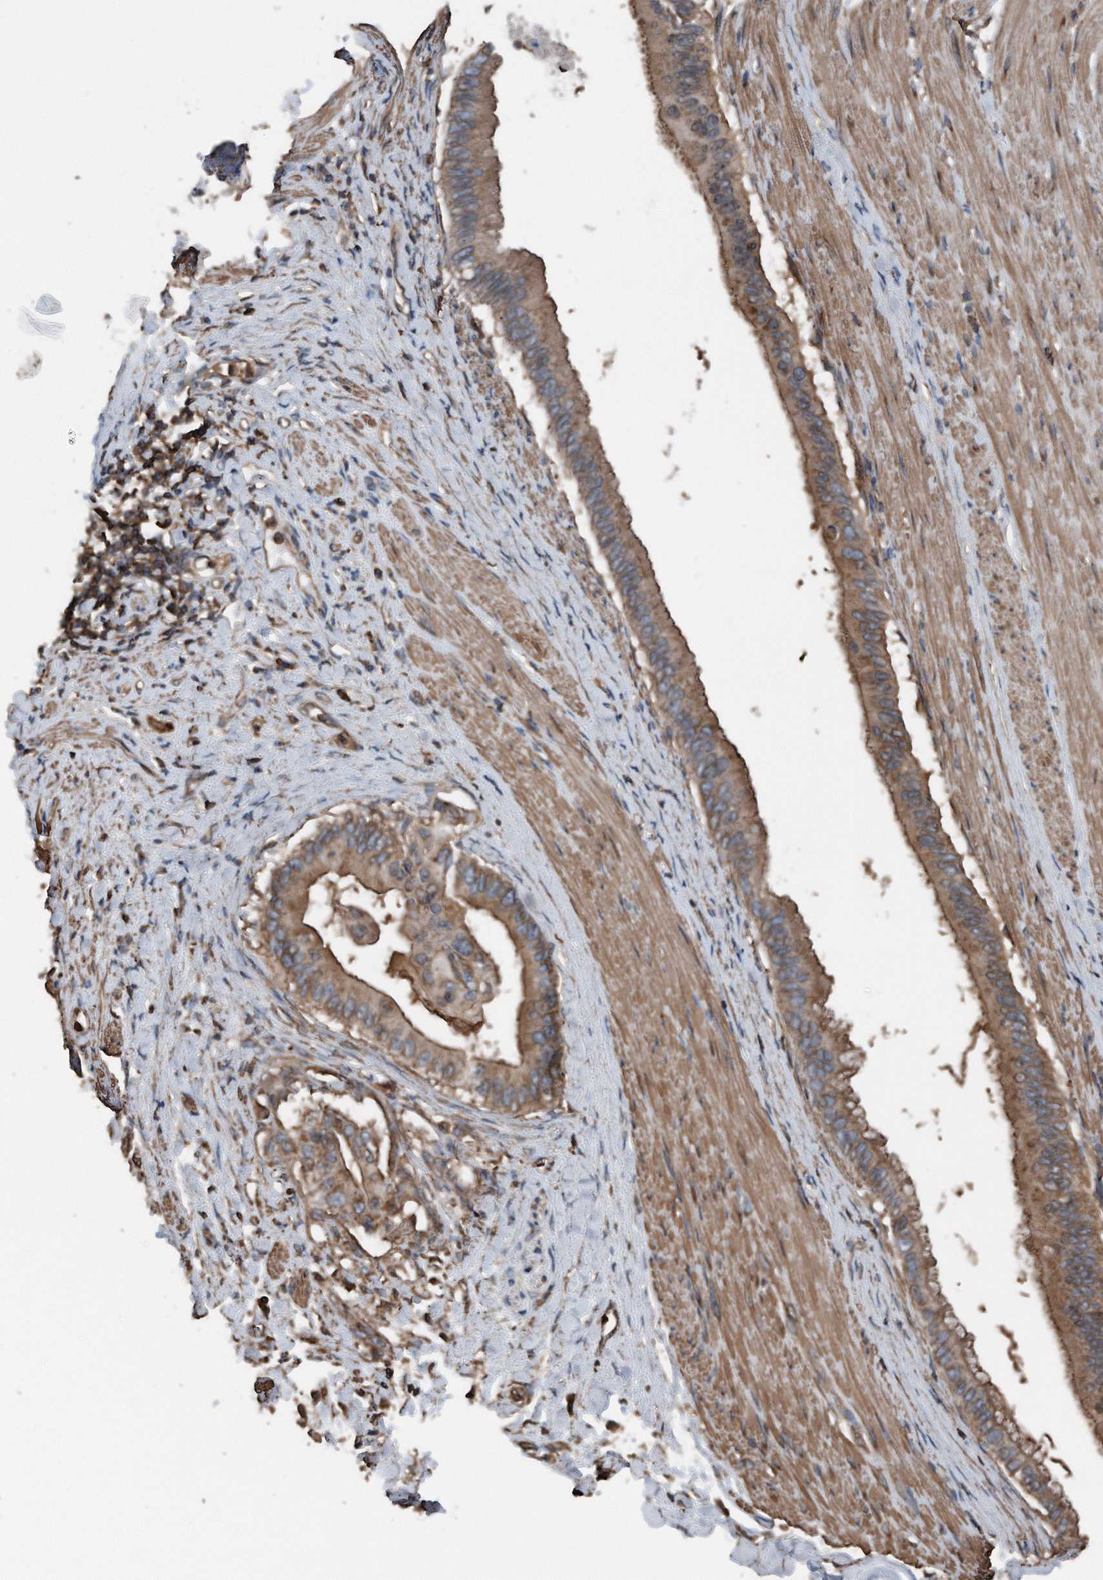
{"staining": {"intensity": "moderate", "quantity": ">75%", "location": "cytoplasmic/membranous"}, "tissue": "pancreatic cancer", "cell_type": "Tumor cells", "image_type": "cancer", "snomed": [{"axis": "morphology", "description": "Adenocarcinoma, NOS"}, {"axis": "topography", "description": "Pancreas"}], "caption": "Immunohistochemical staining of adenocarcinoma (pancreatic) reveals moderate cytoplasmic/membranous protein expression in approximately >75% of tumor cells.", "gene": "RSPO3", "patient": {"sex": "female", "age": 56}}